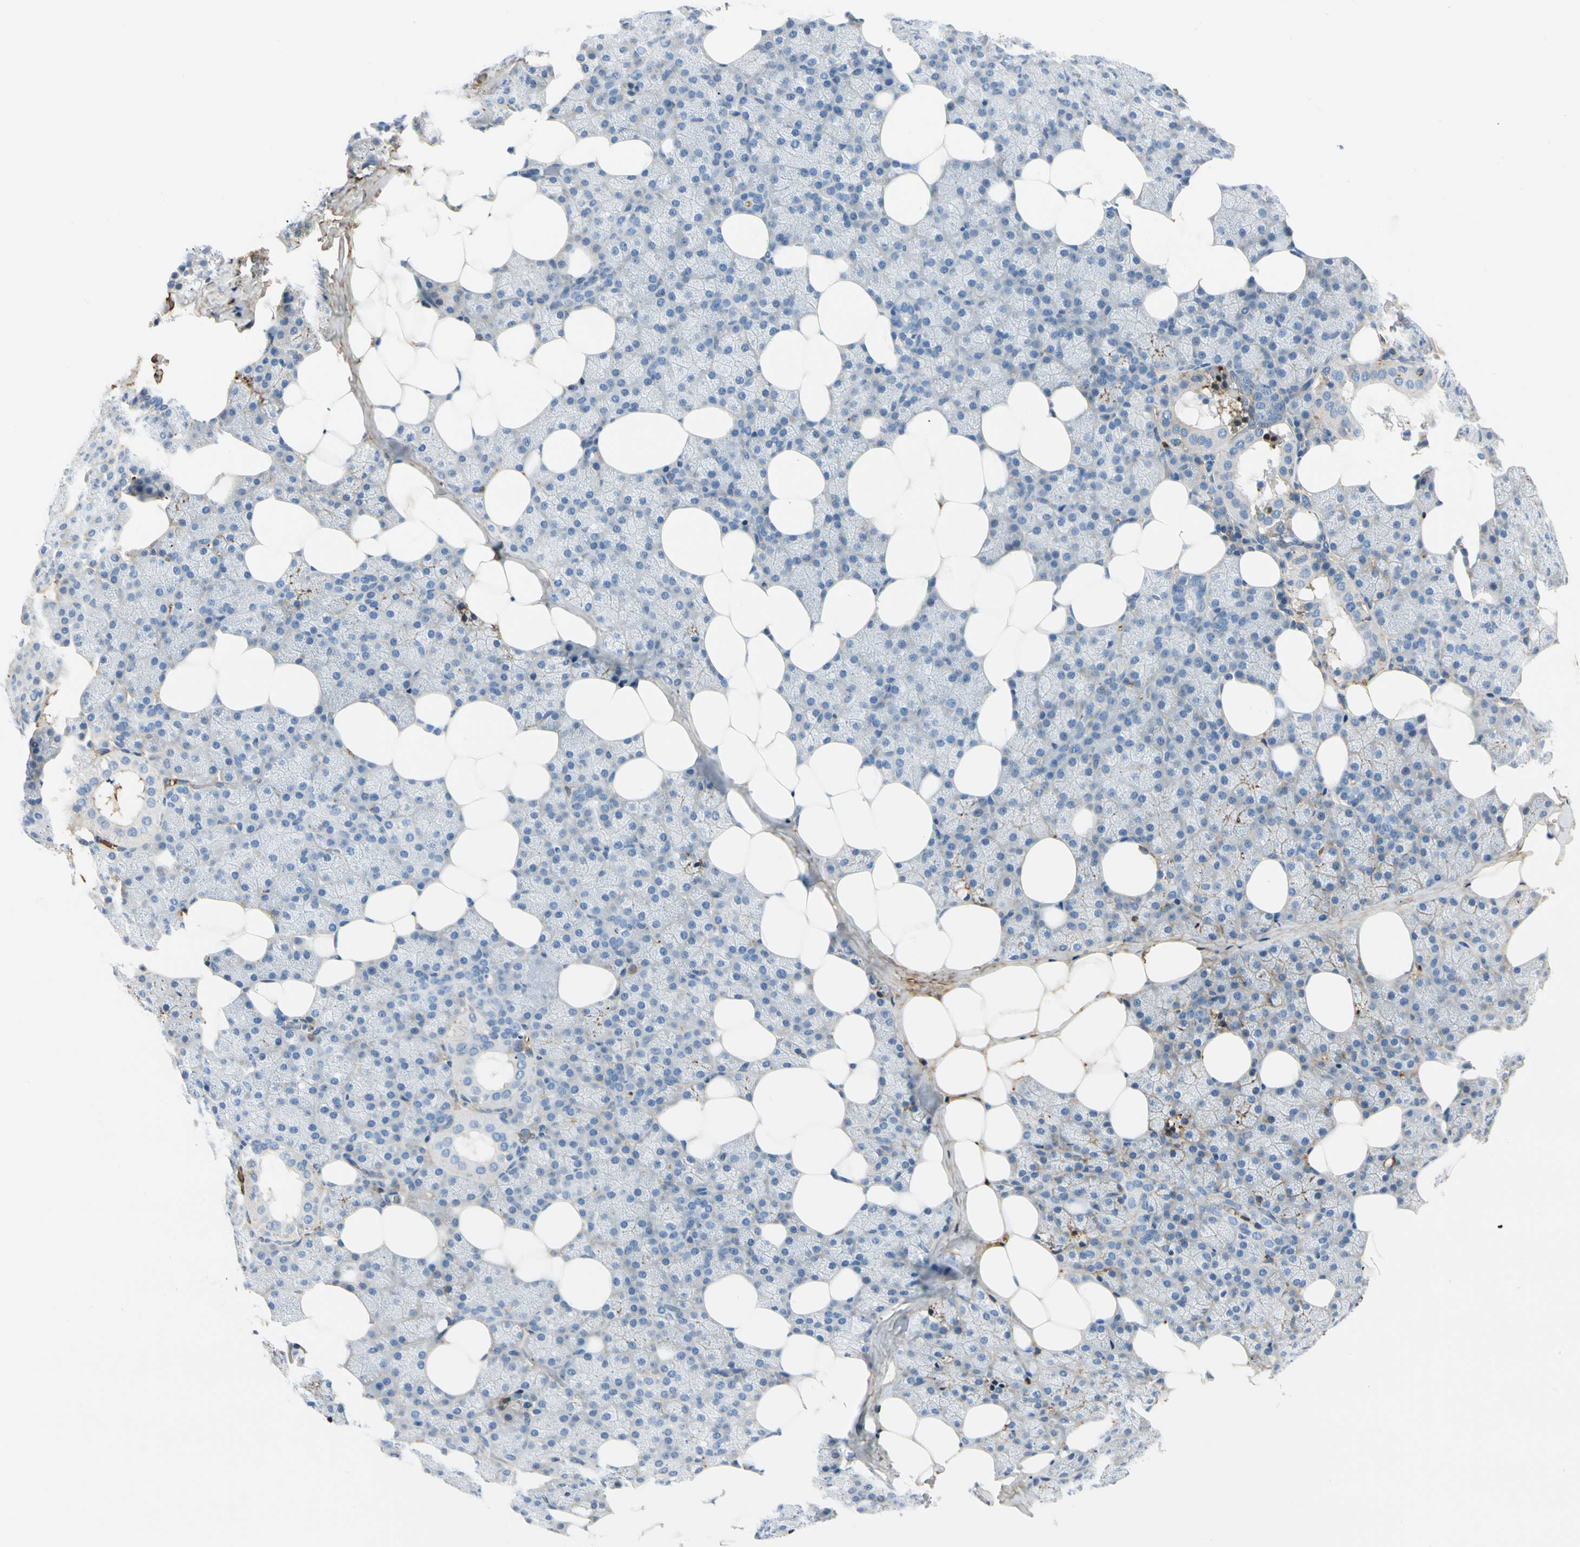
{"staining": {"intensity": "negative", "quantity": "none", "location": "none"}, "tissue": "salivary gland", "cell_type": "Glandular cells", "image_type": "normal", "snomed": [{"axis": "morphology", "description": "Normal tissue, NOS"}, {"axis": "topography", "description": "Lymph node"}, {"axis": "topography", "description": "Salivary gland"}], "caption": "Human salivary gland stained for a protein using immunohistochemistry (IHC) displays no staining in glandular cells.", "gene": "LAMB3", "patient": {"sex": "male", "age": 8}}